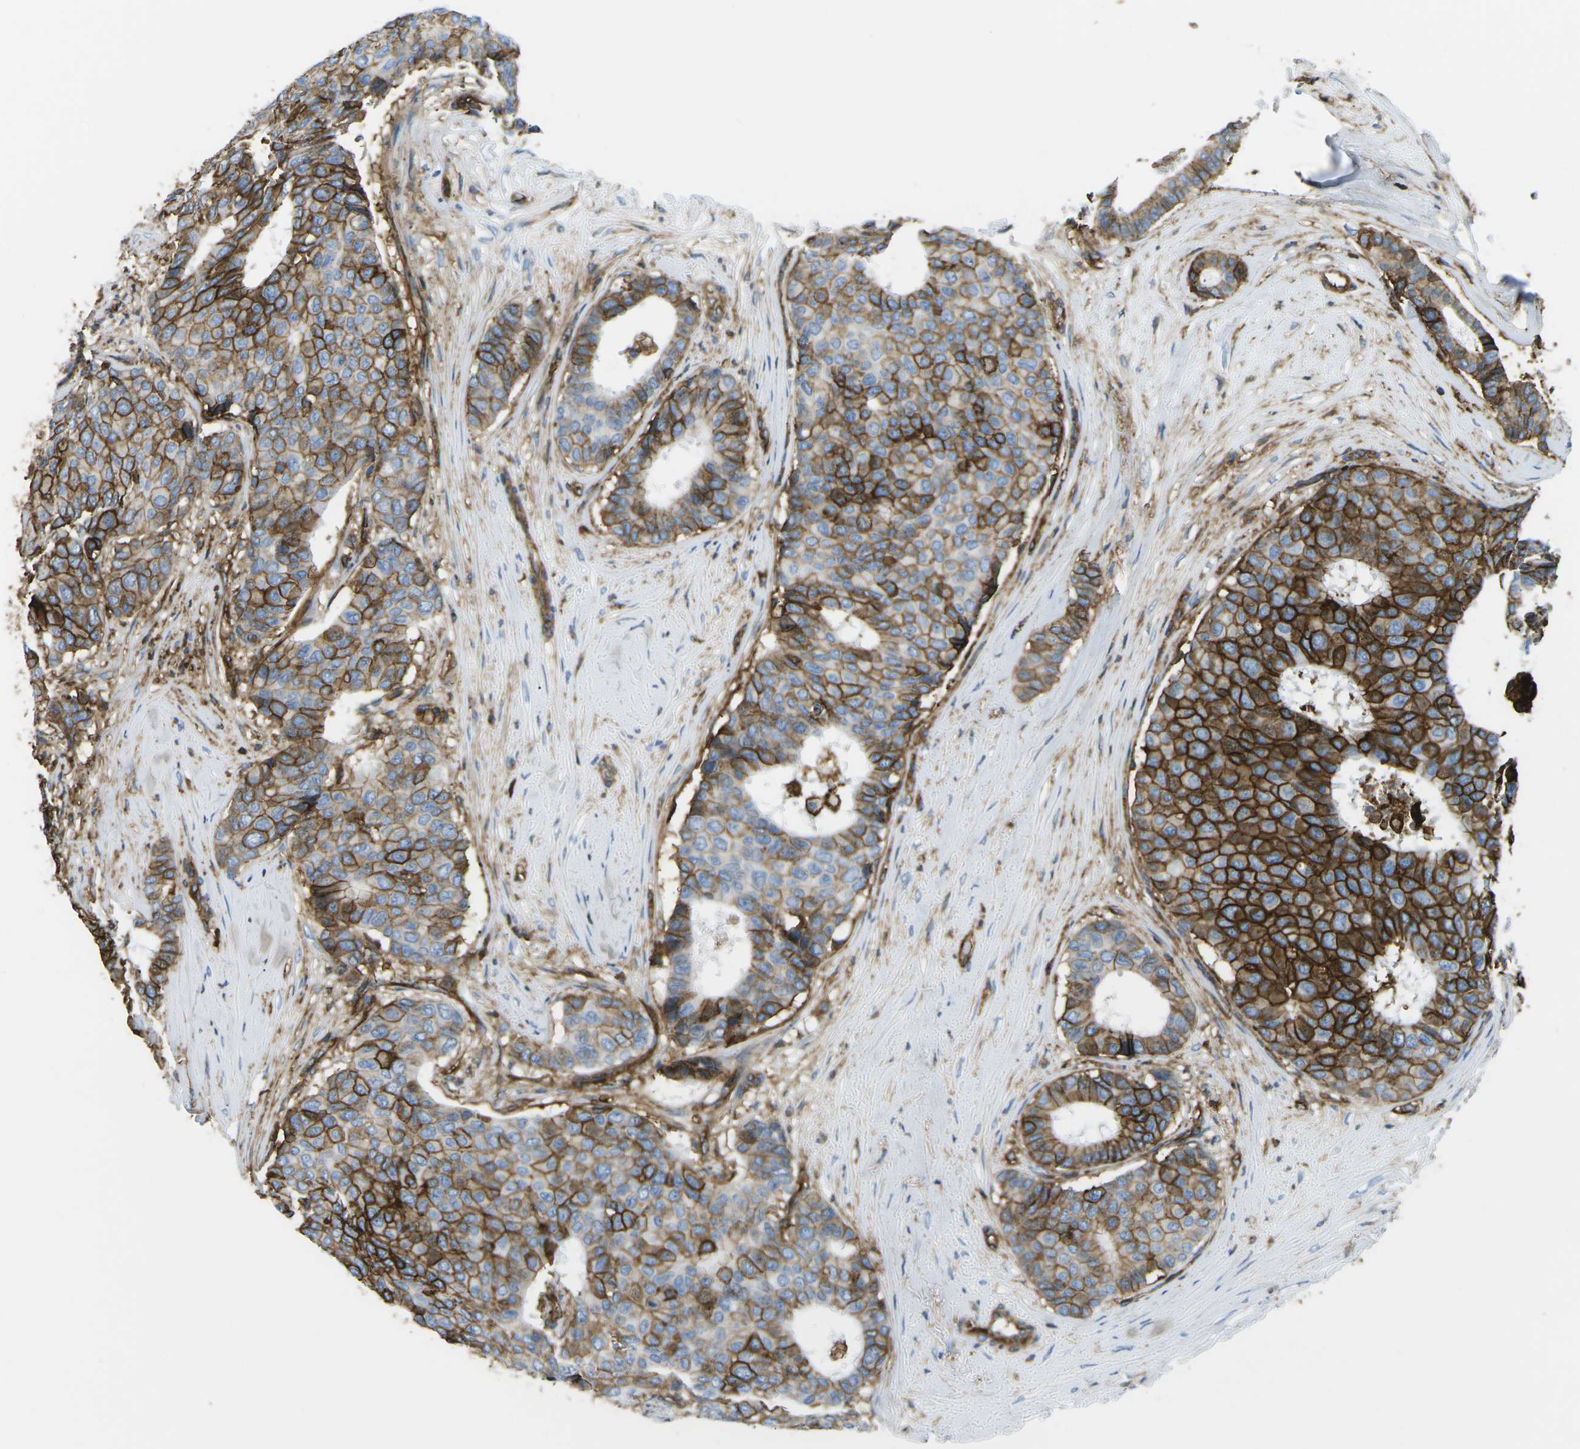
{"staining": {"intensity": "strong", "quantity": "25%-75%", "location": "cytoplasmic/membranous"}, "tissue": "breast cancer", "cell_type": "Tumor cells", "image_type": "cancer", "snomed": [{"axis": "morphology", "description": "Duct carcinoma"}, {"axis": "topography", "description": "Breast"}], "caption": "IHC staining of infiltrating ductal carcinoma (breast), which reveals high levels of strong cytoplasmic/membranous positivity in about 25%-75% of tumor cells indicating strong cytoplasmic/membranous protein staining. The staining was performed using DAB (brown) for protein detection and nuclei were counterstained in hematoxylin (blue).", "gene": "HLA-B", "patient": {"sex": "female", "age": 75}}